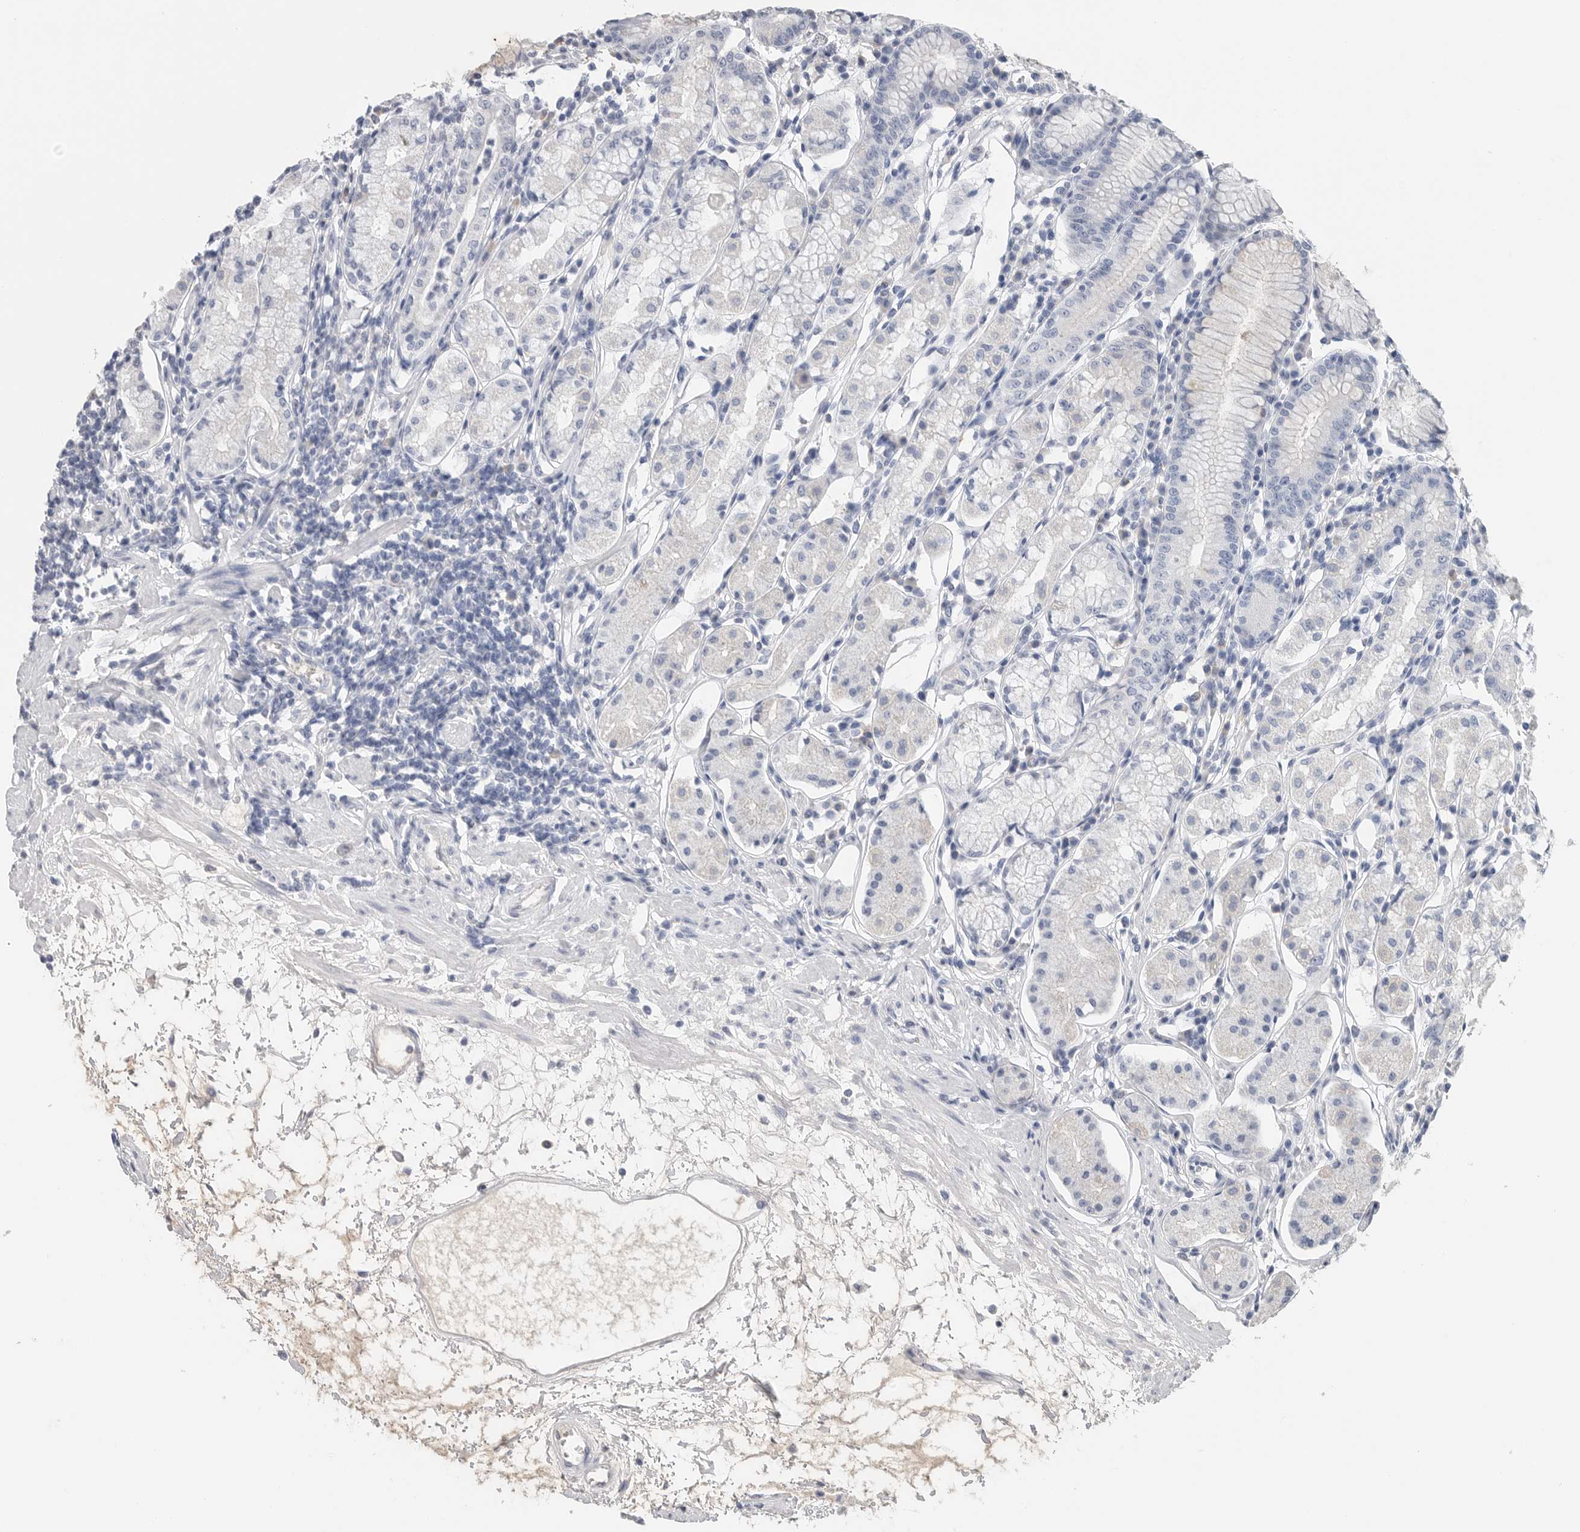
{"staining": {"intensity": "negative", "quantity": "none", "location": "none"}, "tissue": "stomach", "cell_type": "Glandular cells", "image_type": "normal", "snomed": [{"axis": "morphology", "description": "Normal tissue, NOS"}, {"axis": "topography", "description": "Stomach"}, {"axis": "topography", "description": "Stomach, lower"}], "caption": "This is a image of IHC staining of benign stomach, which shows no staining in glandular cells. Brightfield microscopy of IHC stained with DAB (brown) and hematoxylin (blue), captured at high magnification.", "gene": "FABP6", "patient": {"sex": "female", "age": 56}}